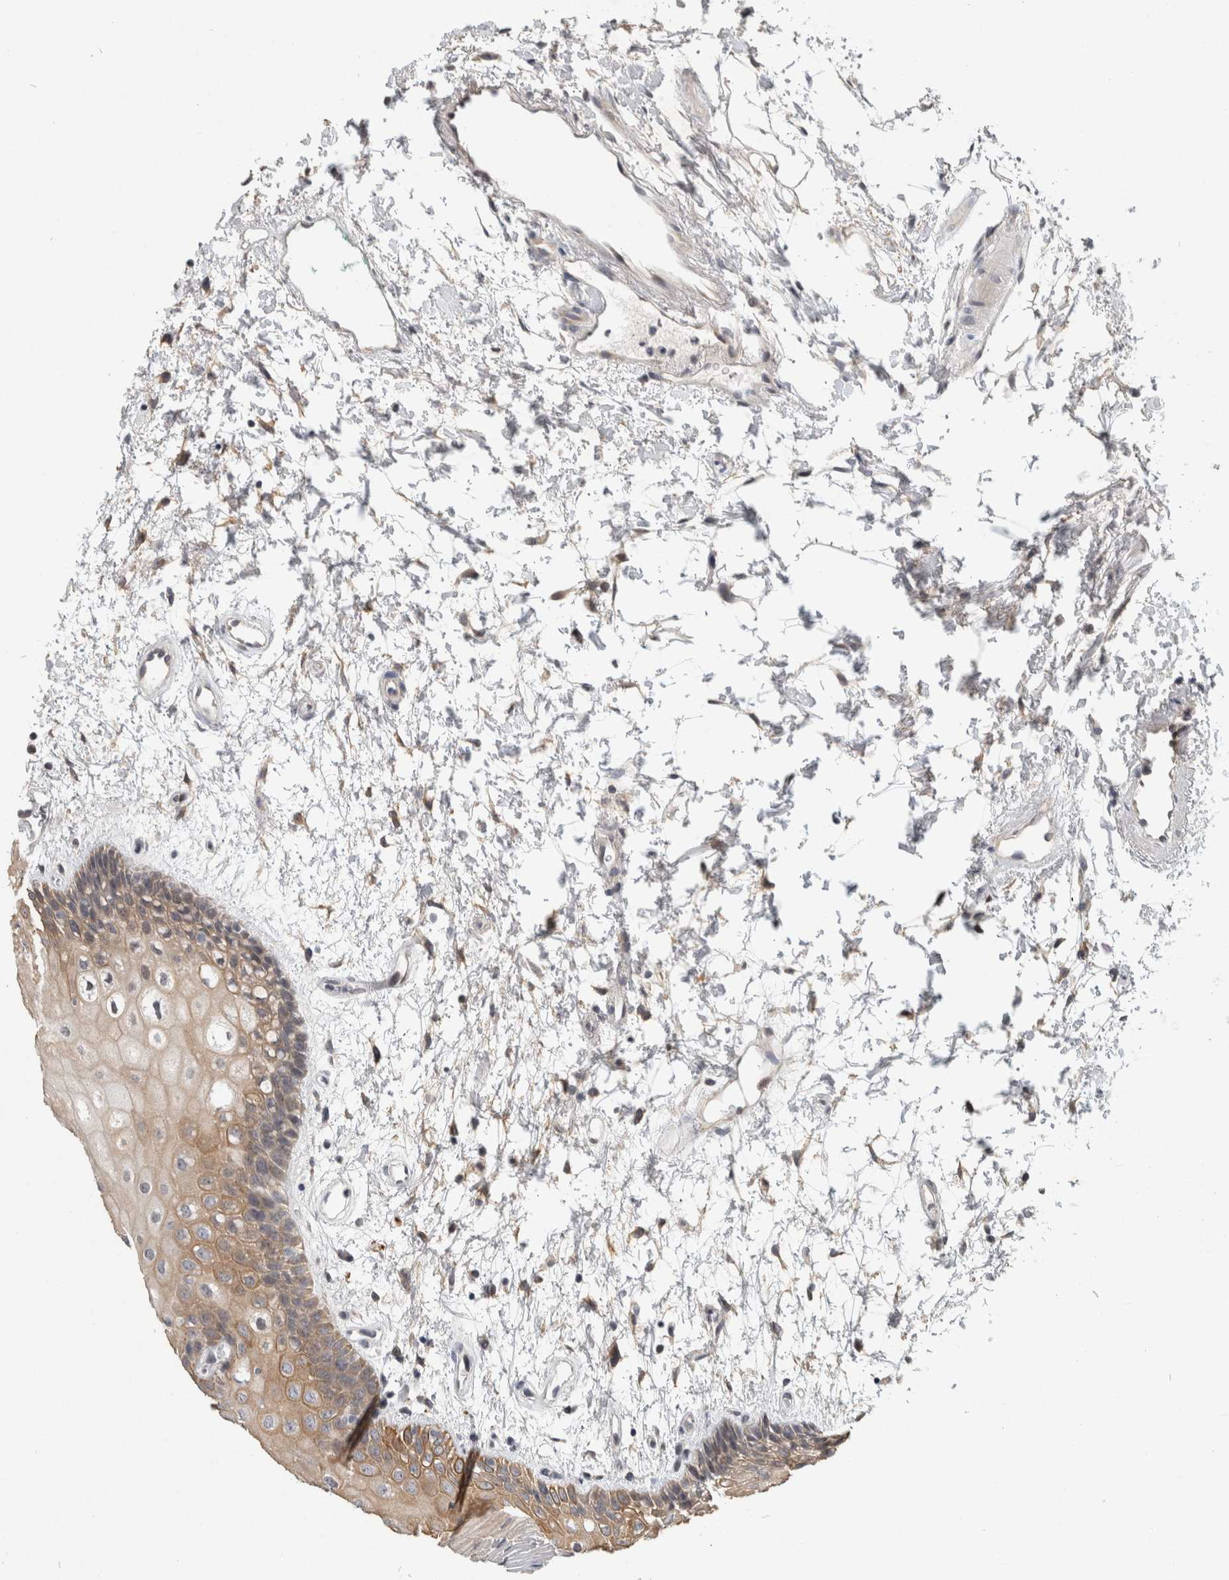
{"staining": {"intensity": "moderate", "quantity": "25%-75%", "location": "cytoplasmic/membranous"}, "tissue": "oral mucosa", "cell_type": "Squamous epithelial cells", "image_type": "normal", "snomed": [{"axis": "morphology", "description": "Normal tissue, NOS"}, {"axis": "topography", "description": "Skeletal muscle"}, {"axis": "topography", "description": "Oral tissue"}, {"axis": "topography", "description": "Peripheral nerve tissue"}], "caption": "Unremarkable oral mucosa demonstrates moderate cytoplasmic/membranous expression in approximately 25%-75% of squamous epithelial cells, visualized by immunohistochemistry.", "gene": "RHPN1", "patient": {"sex": "female", "age": 84}}